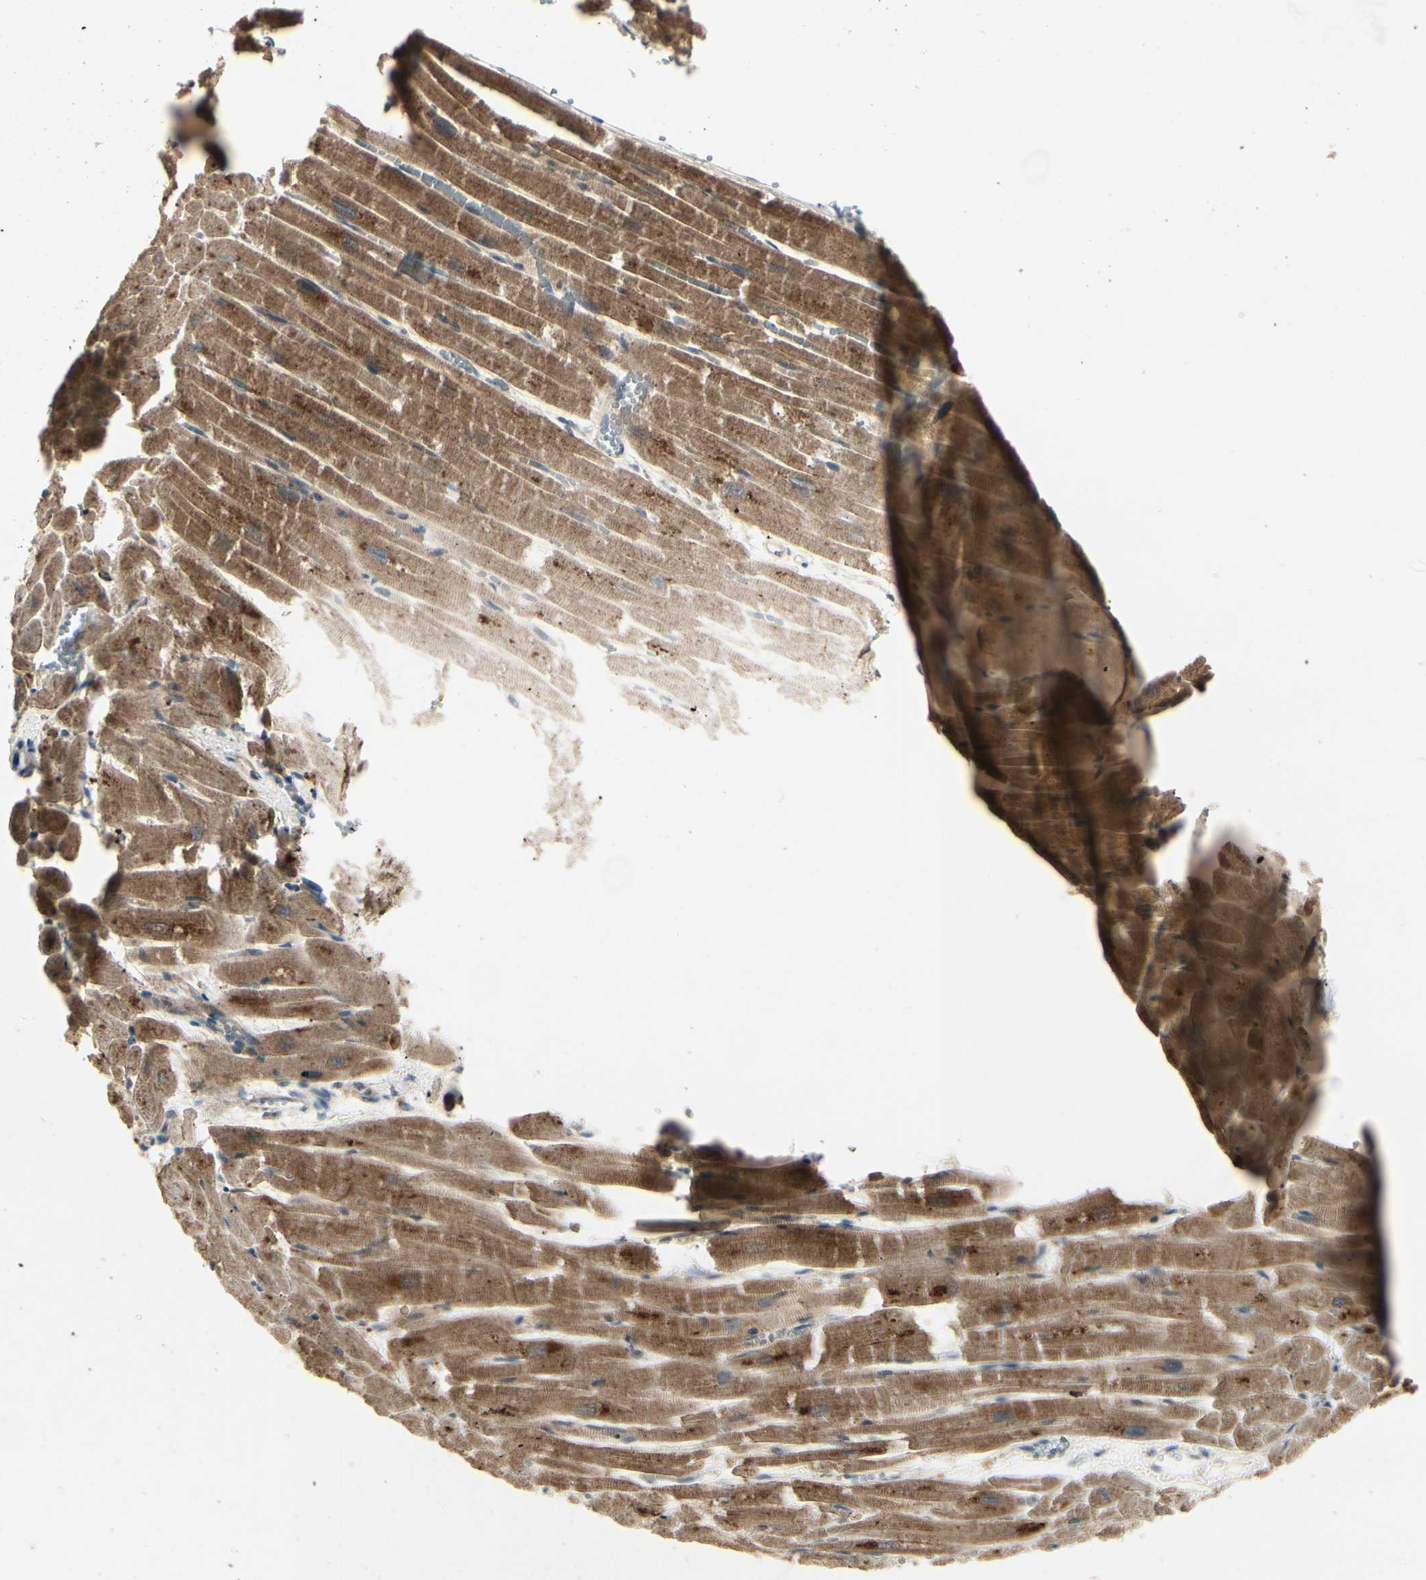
{"staining": {"intensity": "strong", "quantity": "25%-75%", "location": "cytoplasmic/membranous"}, "tissue": "heart muscle", "cell_type": "Cardiomyocytes", "image_type": "normal", "snomed": [{"axis": "morphology", "description": "Normal tissue, NOS"}, {"axis": "topography", "description": "Heart"}], "caption": "Protein staining of normal heart muscle demonstrates strong cytoplasmic/membranous expression in about 25%-75% of cardiomyocytes. (DAB IHC with brightfield microscopy, high magnification).", "gene": "RNF14", "patient": {"sex": "female", "age": 19}}